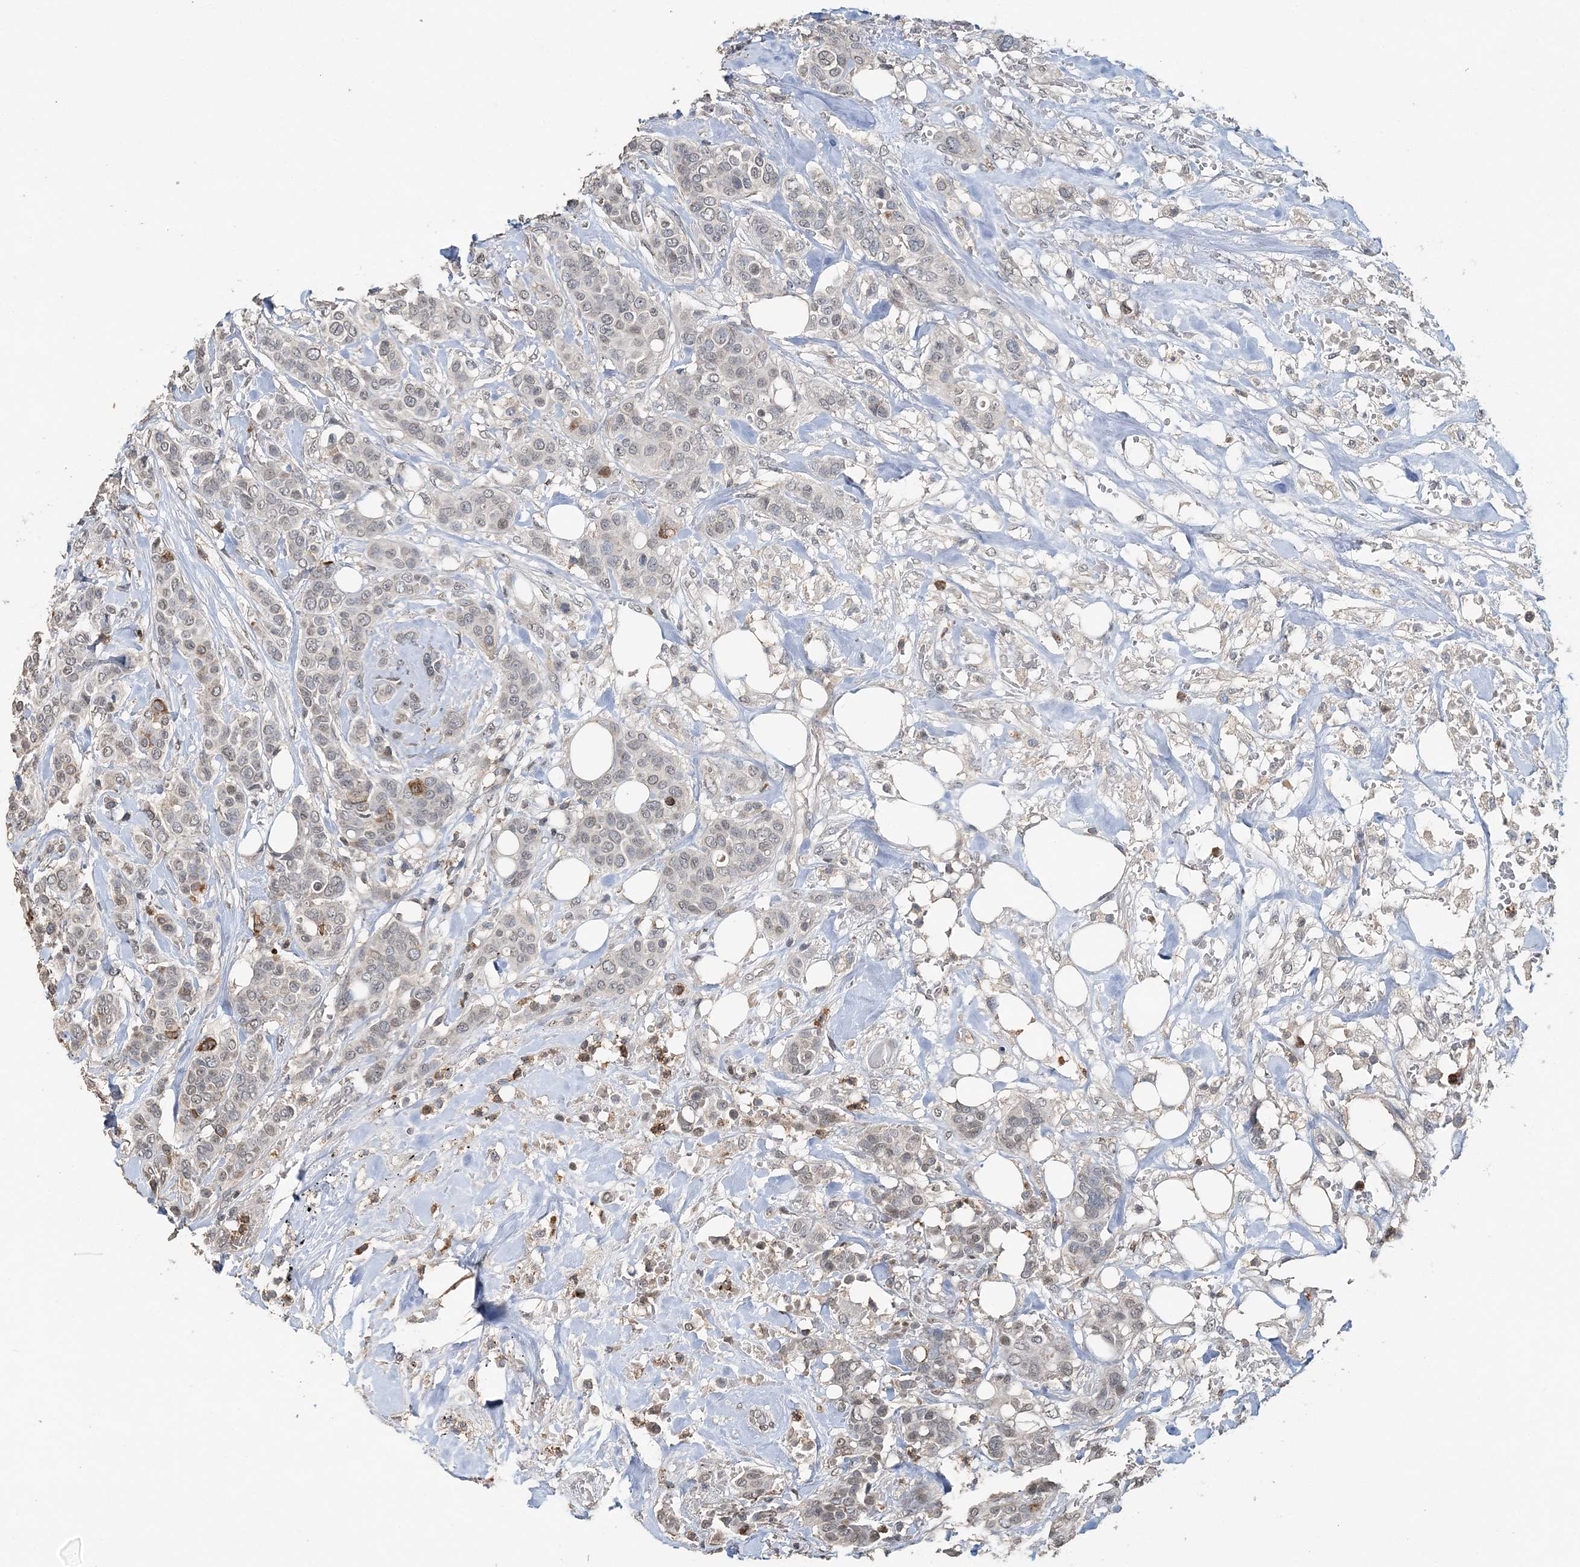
{"staining": {"intensity": "negative", "quantity": "none", "location": "none"}, "tissue": "breast cancer", "cell_type": "Tumor cells", "image_type": "cancer", "snomed": [{"axis": "morphology", "description": "Lobular carcinoma"}, {"axis": "topography", "description": "Breast"}], "caption": "IHC of human breast cancer (lobular carcinoma) demonstrates no positivity in tumor cells.", "gene": "FAM110A", "patient": {"sex": "female", "age": 51}}